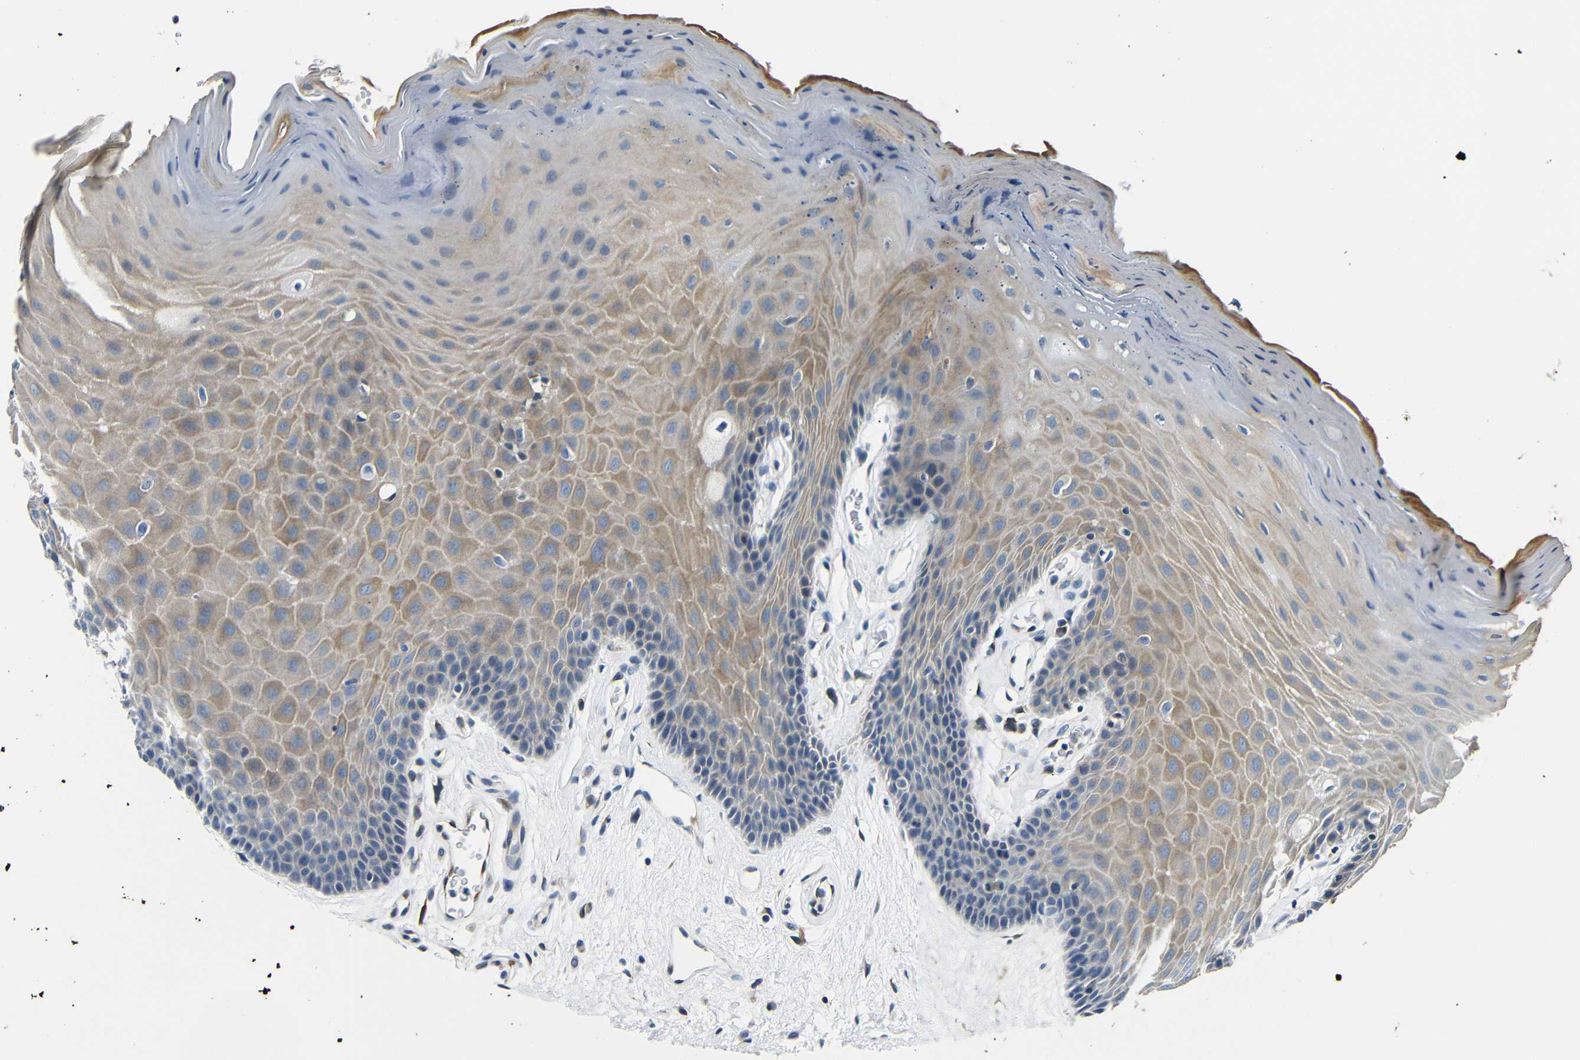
{"staining": {"intensity": "weak", "quantity": ">75%", "location": "cytoplasmic/membranous"}, "tissue": "oral mucosa", "cell_type": "Squamous epithelial cells", "image_type": "normal", "snomed": [{"axis": "morphology", "description": "Normal tissue, NOS"}, {"axis": "morphology", "description": "Squamous cell carcinoma, NOS"}, {"axis": "topography", "description": "Skeletal muscle"}, {"axis": "topography", "description": "Adipose tissue"}, {"axis": "topography", "description": "Vascular tissue"}, {"axis": "topography", "description": "Oral tissue"}, {"axis": "topography", "description": "Peripheral nerve tissue"}, {"axis": "topography", "description": "Head-Neck"}], "caption": "Immunohistochemical staining of benign human oral mucosa displays >75% levels of weak cytoplasmic/membranous protein expression in approximately >75% of squamous epithelial cells.", "gene": "TAFA1", "patient": {"sex": "male", "age": 71}}